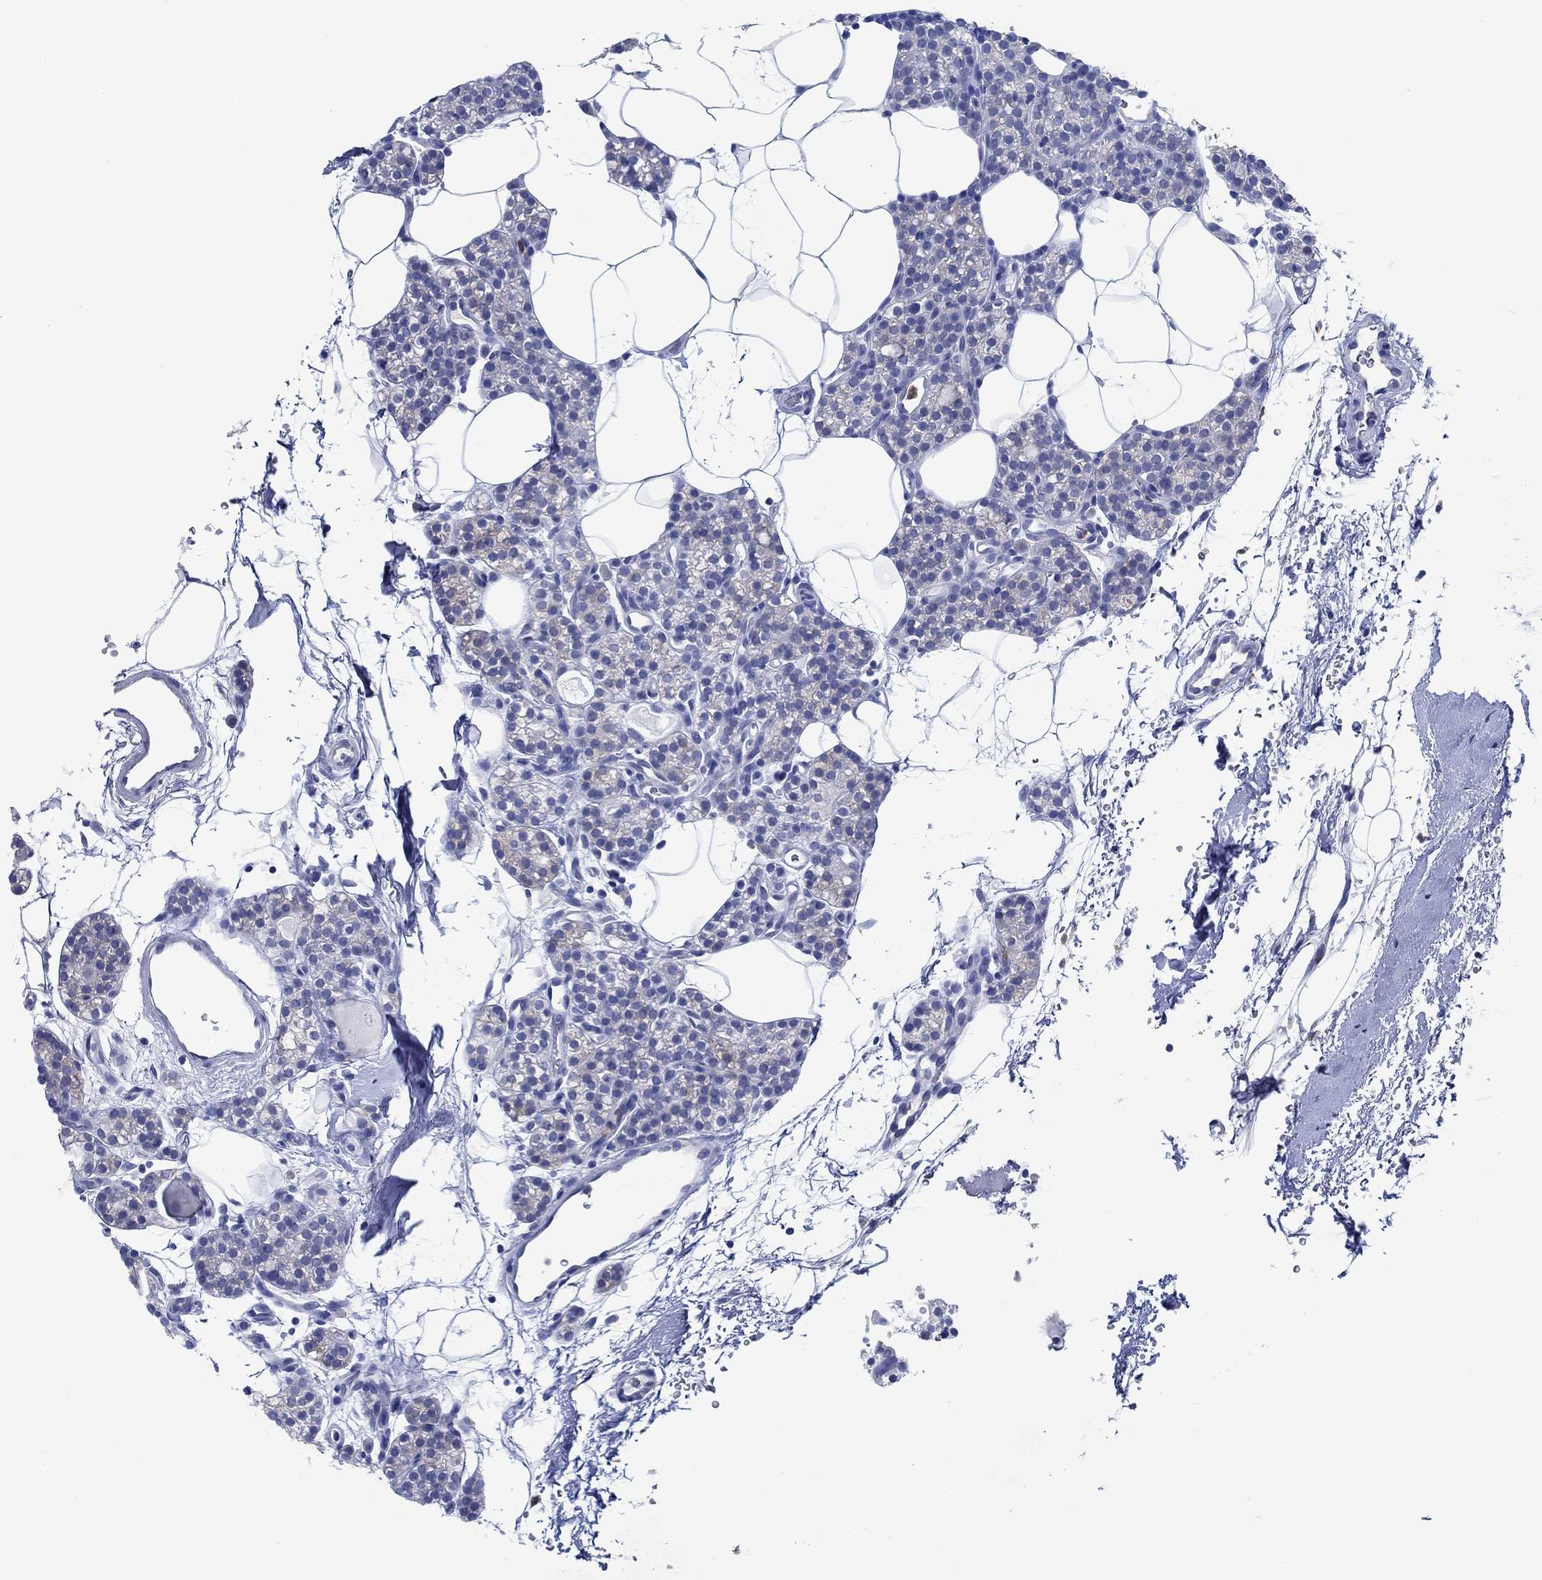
{"staining": {"intensity": "weak", "quantity": "<25%", "location": "cytoplasmic/membranous"}, "tissue": "parathyroid gland", "cell_type": "Glandular cells", "image_type": "normal", "snomed": [{"axis": "morphology", "description": "Normal tissue, NOS"}, {"axis": "topography", "description": "Parathyroid gland"}], "caption": "Image shows no protein expression in glandular cells of benign parathyroid gland. (DAB (3,3'-diaminobenzidine) immunohistochemistry (IHC) with hematoxylin counter stain).", "gene": "ZNF671", "patient": {"sex": "female", "age": 67}}